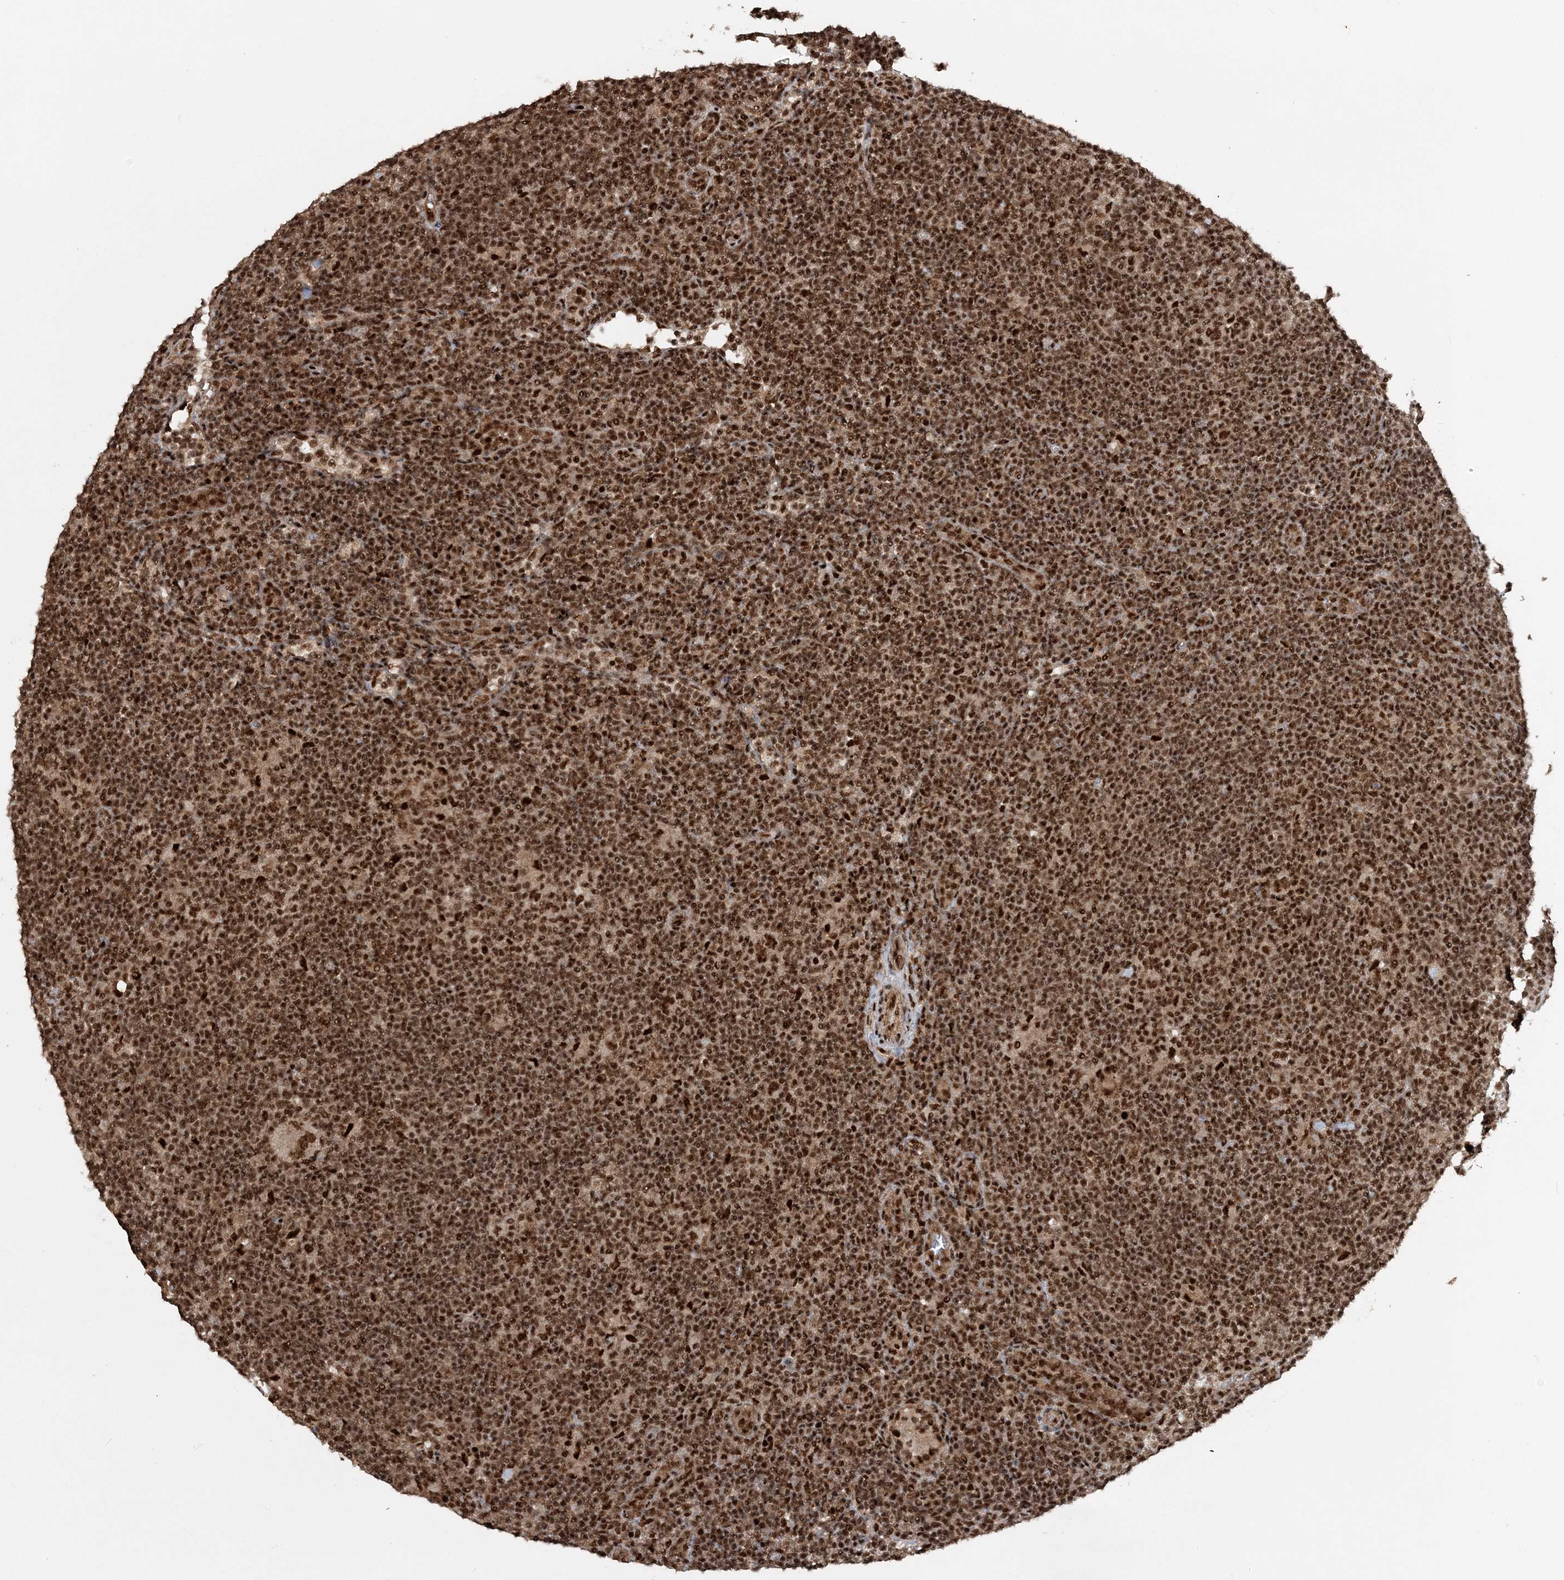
{"staining": {"intensity": "strong", "quantity": ">75%", "location": "nuclear"}, "tissue": "lymphoma", "cell_type": "Tumor cells", "image_type": "cancer", "snomed": [{"axis": "morphology", "description": "Hodgkin's disease, NOS"}, {"axis": "topography", "description": "Lymph node"}], "caption": "A brown stain labels strong nuclear expression of a protein in human lymphoma tumor cells.", "gene": "EXOSC8", "patient": {"sex": "female", "age": 57}}